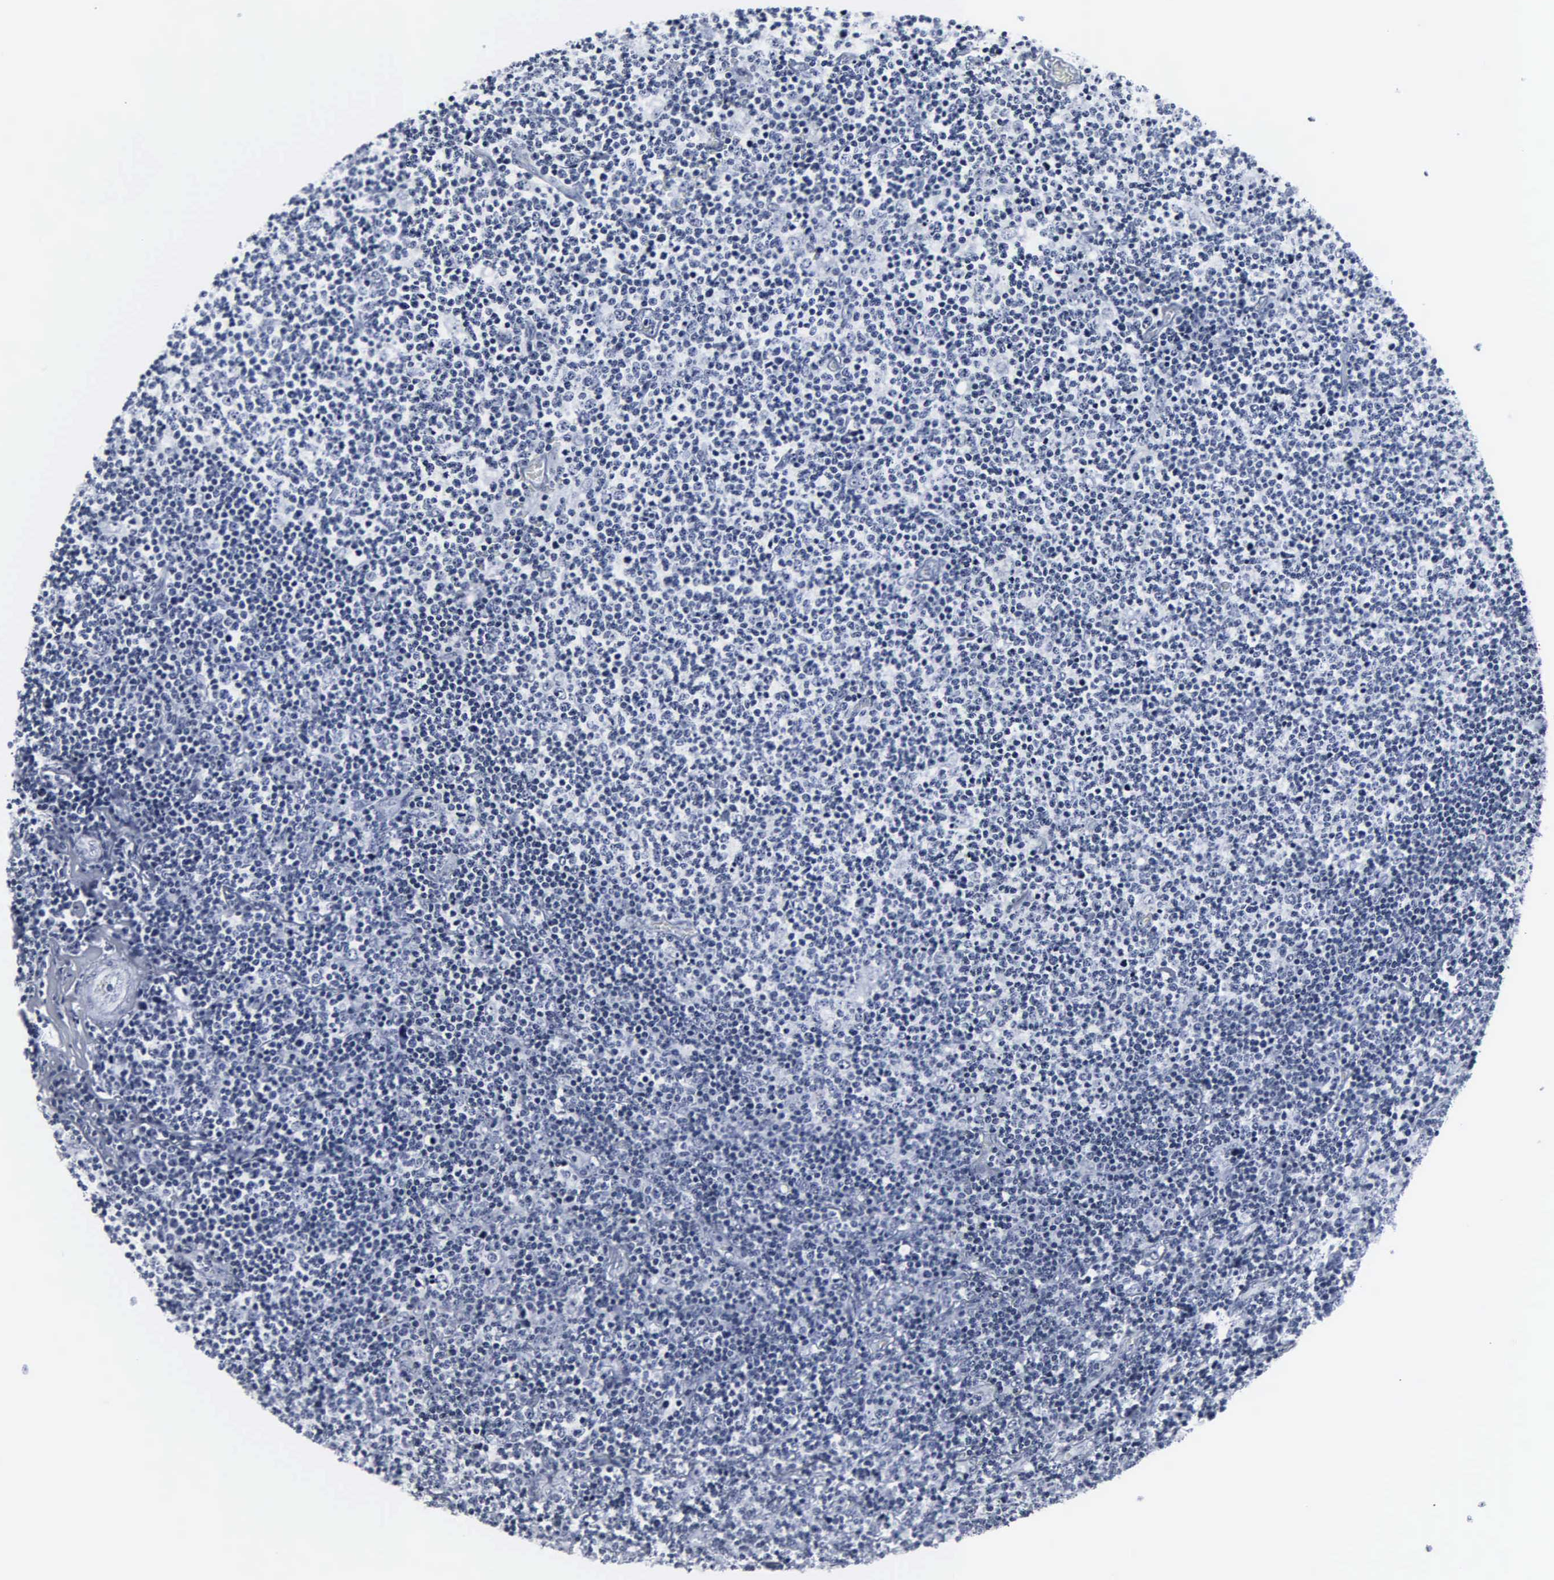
{"staining": {"intensity": "negative", "quantity": "none", "location": "none"}, "tissue": "lymphoma", "cell_type": "Tumor cells", "image_type": "cancer", "snomed": [{"axis": "morphology", "description": "Malignant lymphoma, non-Hodgkin's type, Low grade"}, {"axis": "topography", "description": "Lymph node"}], "caption": "DAB immunohistochemical staining of human lymphoma displays no significant positivity in tumor cells.", "gene": "DGCR2", "patient": {"sex": "male", "age": 74}}